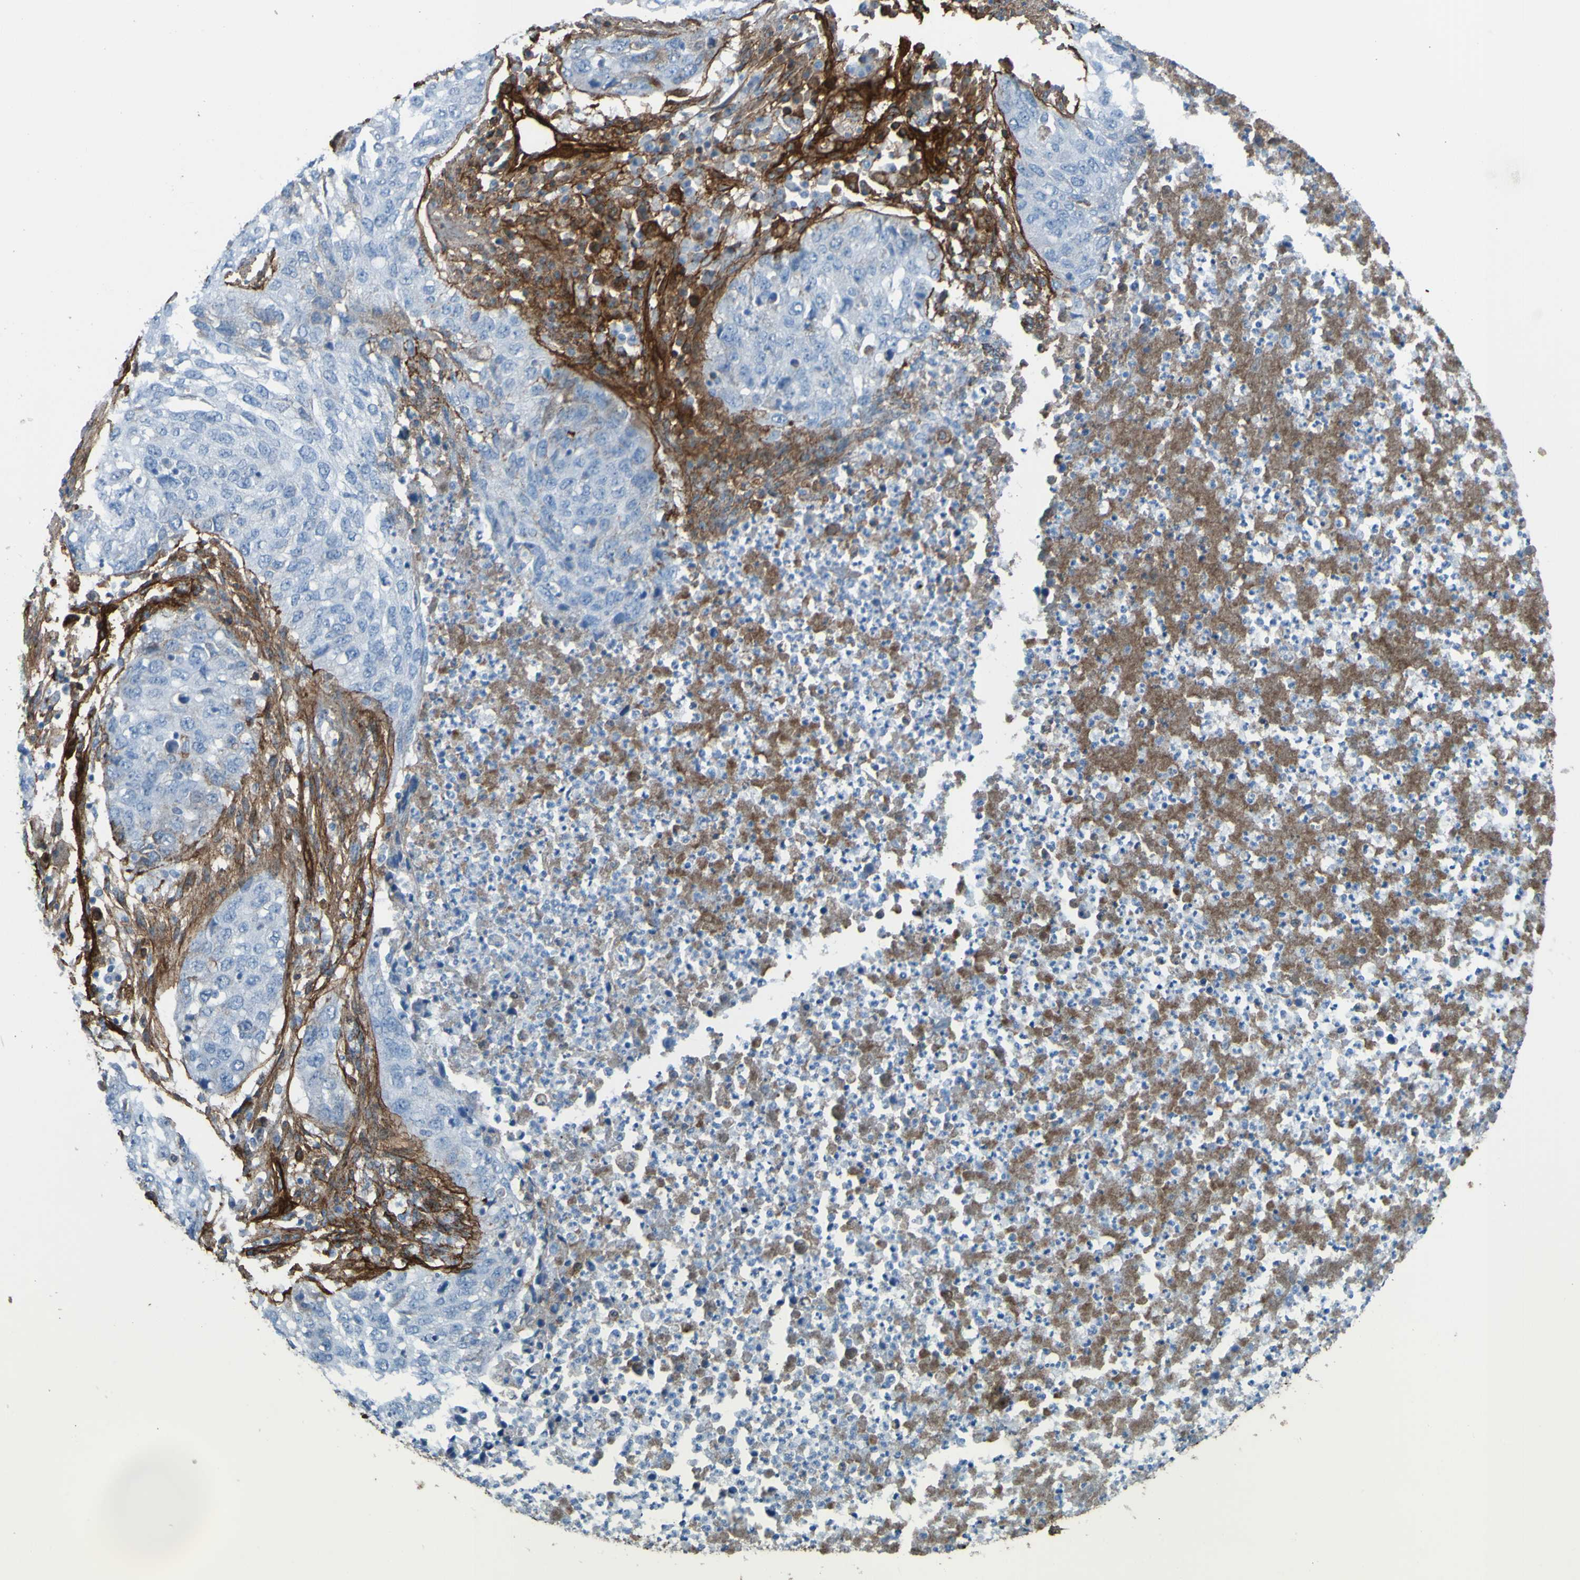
{"staining": {"intensity": "negative", "quantity": "none", "location": "none"}, "tissue": "lung cancer", "cell_type": "Tumor cells", "image_type": "cancer", "snomed": [{"axis": "morphology", "description": "Squamous cell carcinoma, NOS"}, {"axis": "topography", "description": "Lung"}], "caption": "Immunohistochemical staining of lung squamous cell carcinoma shows no significant positivity in tumor cells.", "gene": "COL4A2", "patient": {"sex": "female", "age": 63}}